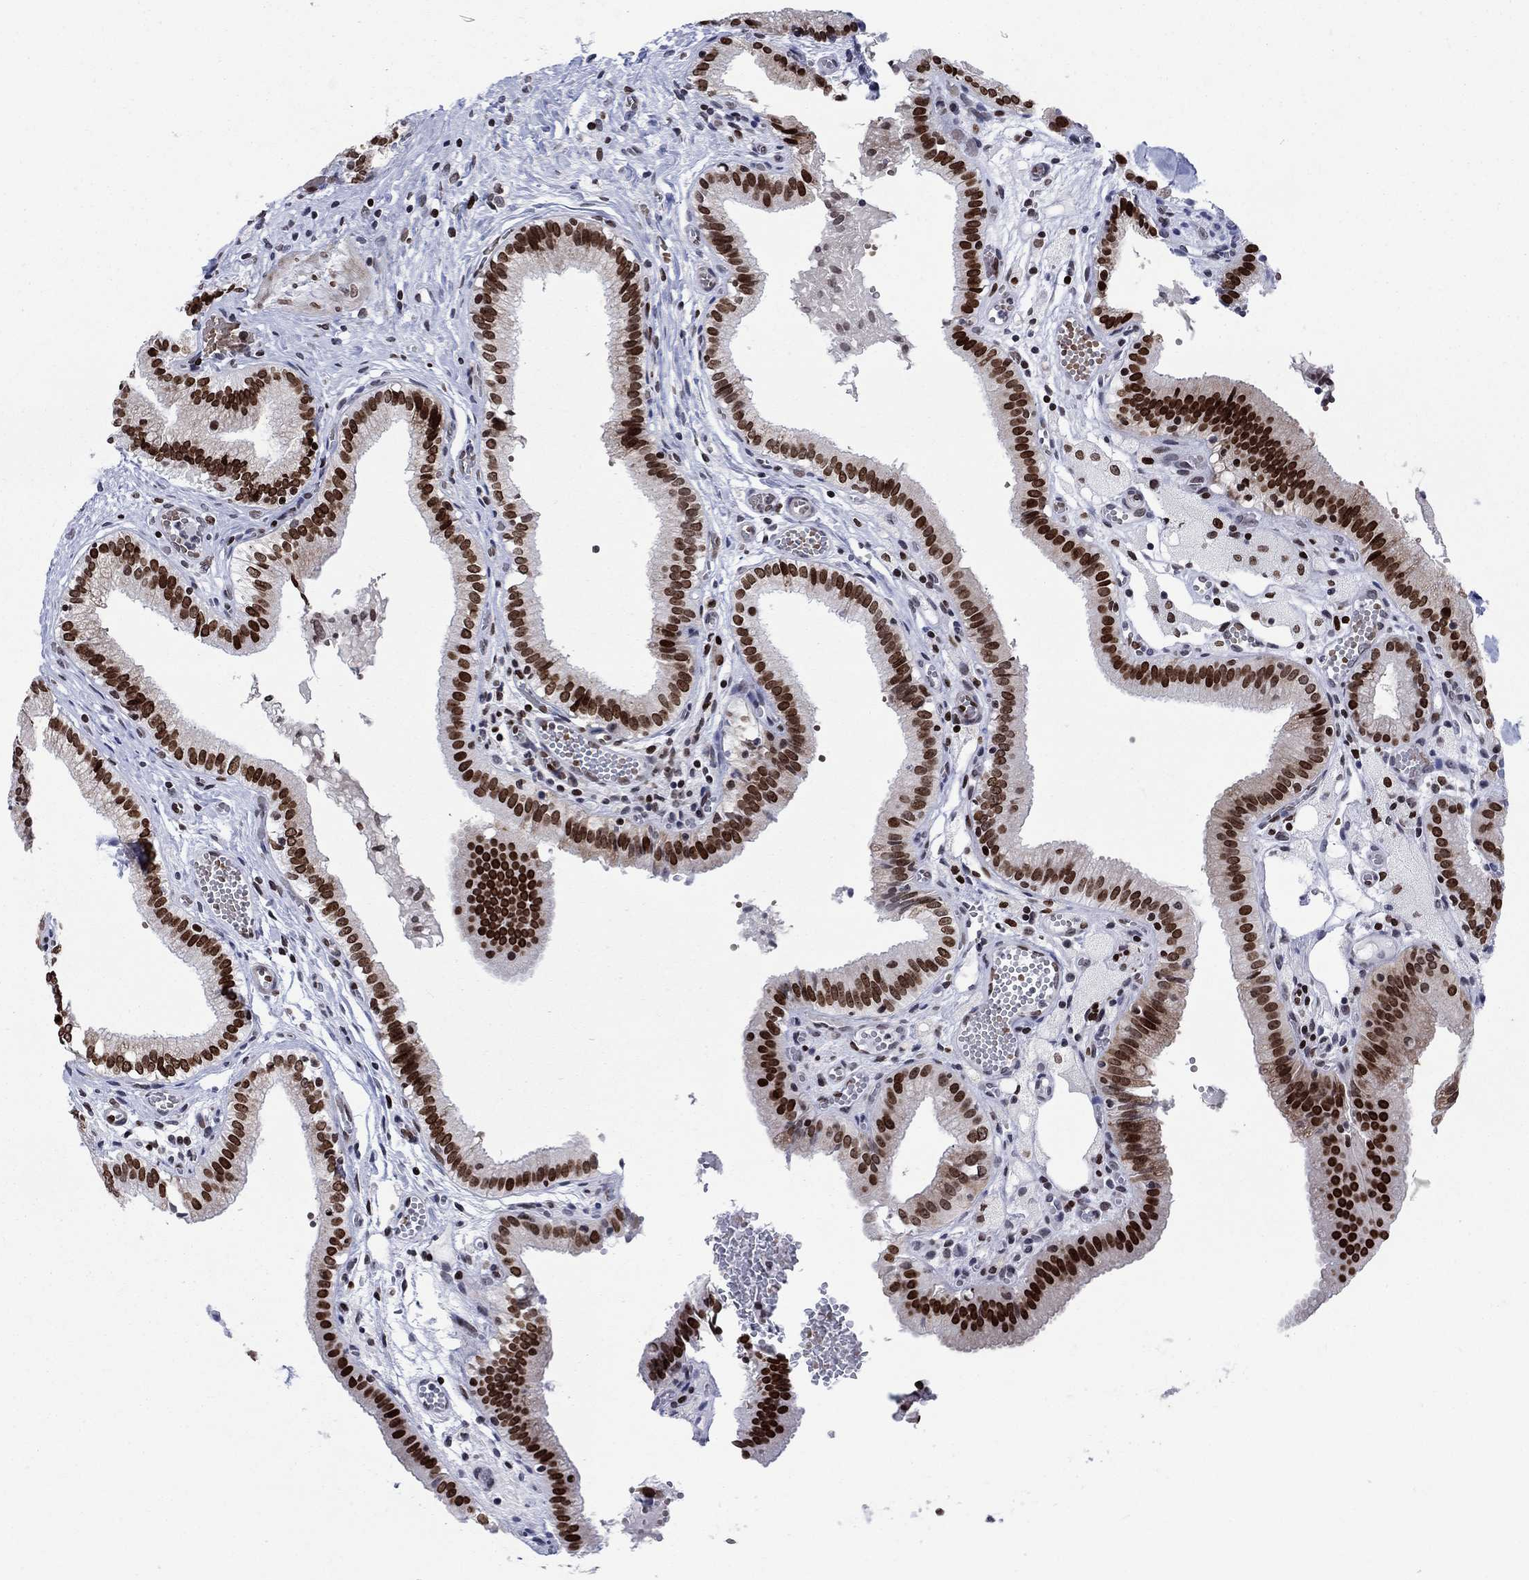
{"staining": {"intensity": "moderate", "quantity": ">75%", "location": "nuclear"}, "tissue": "gallbladder", "cell_type": "Glandular cells", "image_type": "normal", "snomed": [{"axis": "morphology", "description": "Normal tissue, NOS"}, {"axis": "topography", "description": "Gallbladder"}], "caption": "Gallbladder stained with immunohistochemistry exhibits moderate nuclear positivity in approximately >75% of glandular cells. (DAB (3,3'-diaminobenzidine) IHC with brightfield microscopy, high magnification).", "gene": "HMGA1", "patient": {"sex": "female", "age": 24}}